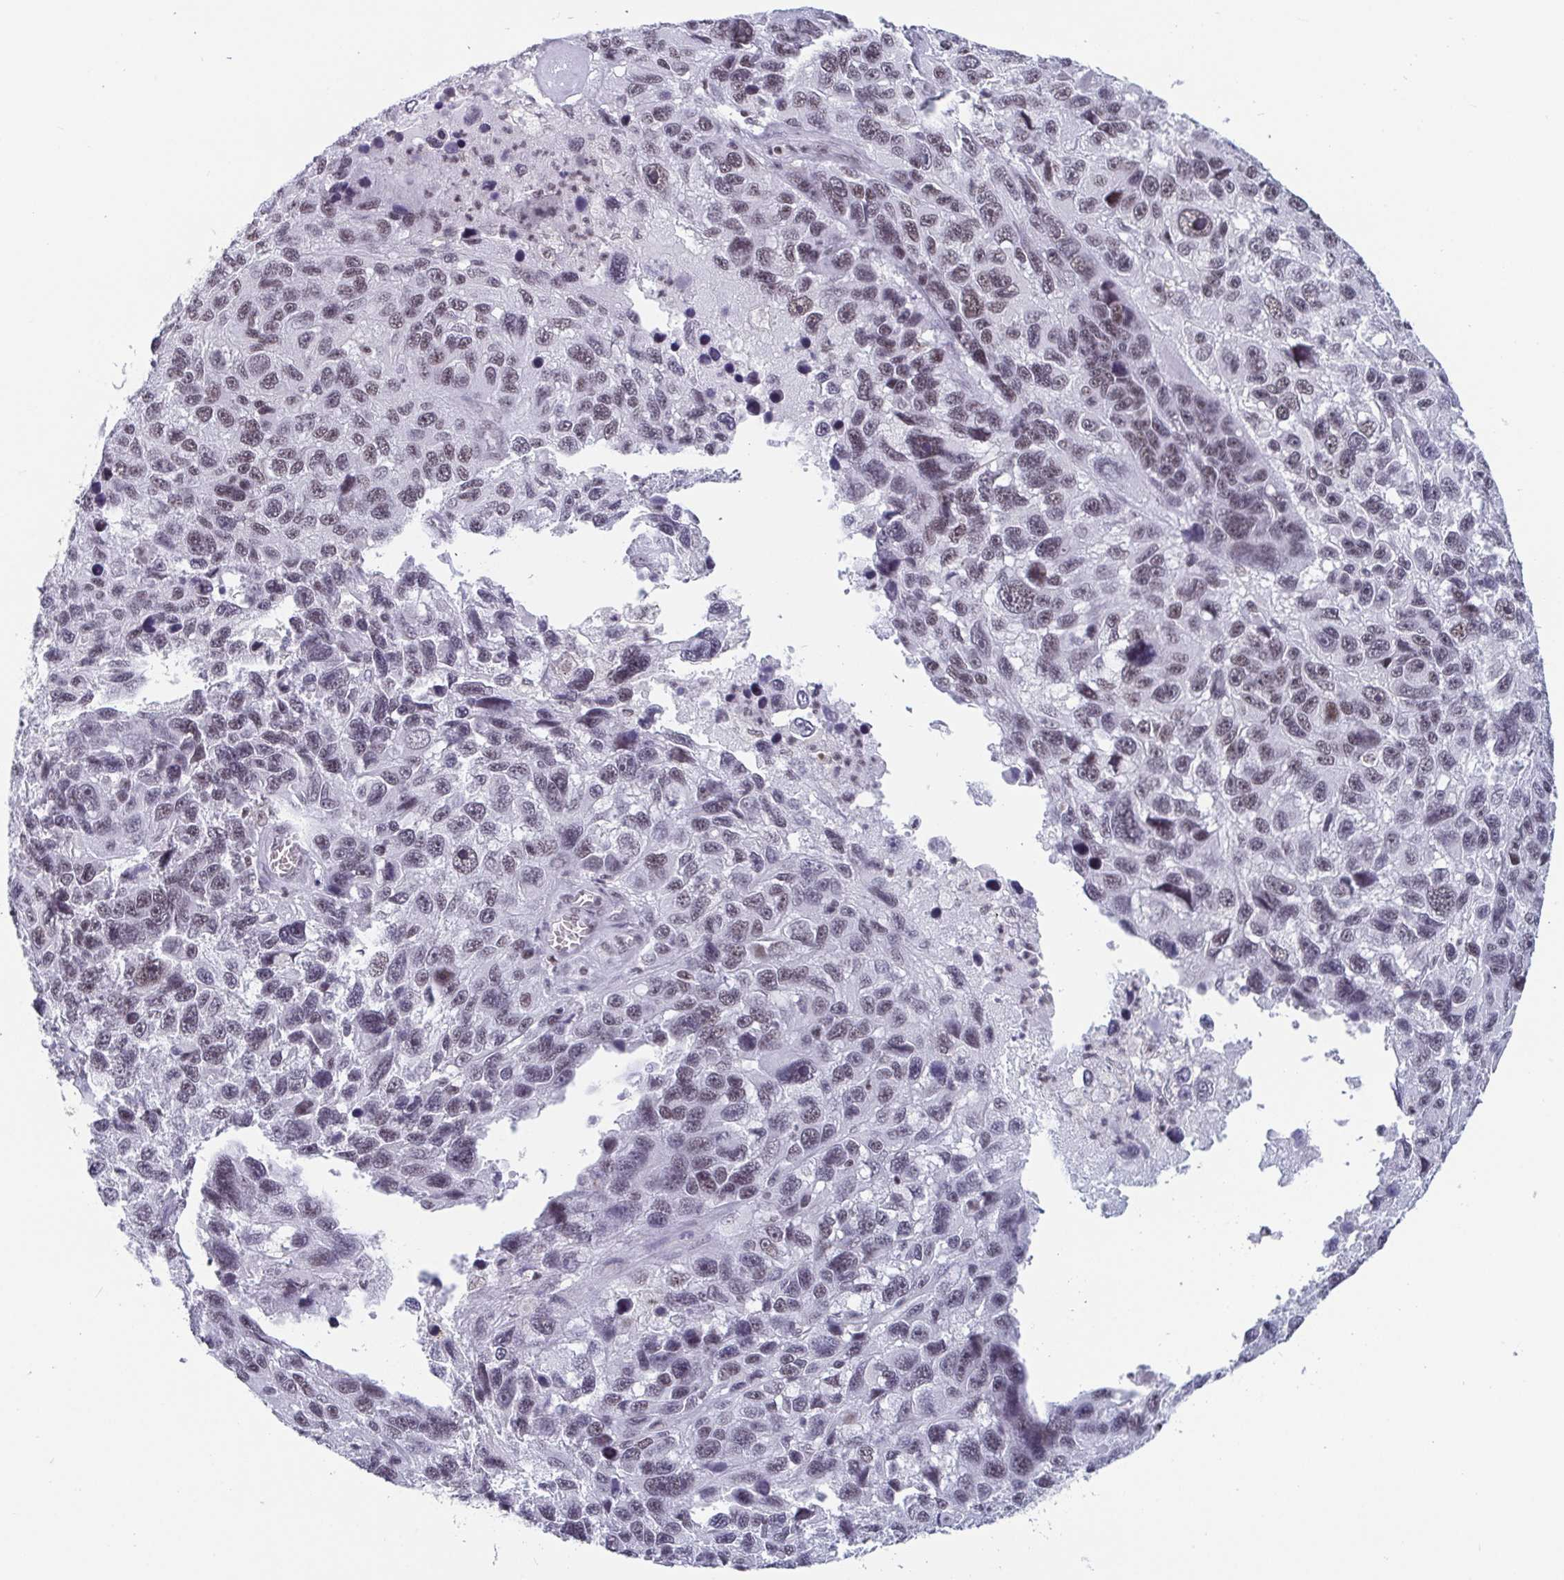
{"staining": {"intensity": "weak", "quantity": "25%-75%", "location": "nuclear"}, "tissue": "melanoma", "cell_type": "Tumor cells", "image_type": "cancer", "snomed": [{"axis": "morphology", "description": "Malignant melanoma, NOS"}, {"axis": "topography", "description": "Skin"}], "caption": "Malignant melanoma stained with IHC reveals weak nuclear staining in approximately 25%-75% of tumor cells. (Brightfield microscopy of DAB IHC at high magnification).", "gene": "CTCF", "patient": {"sex": "male", "age": 53}}